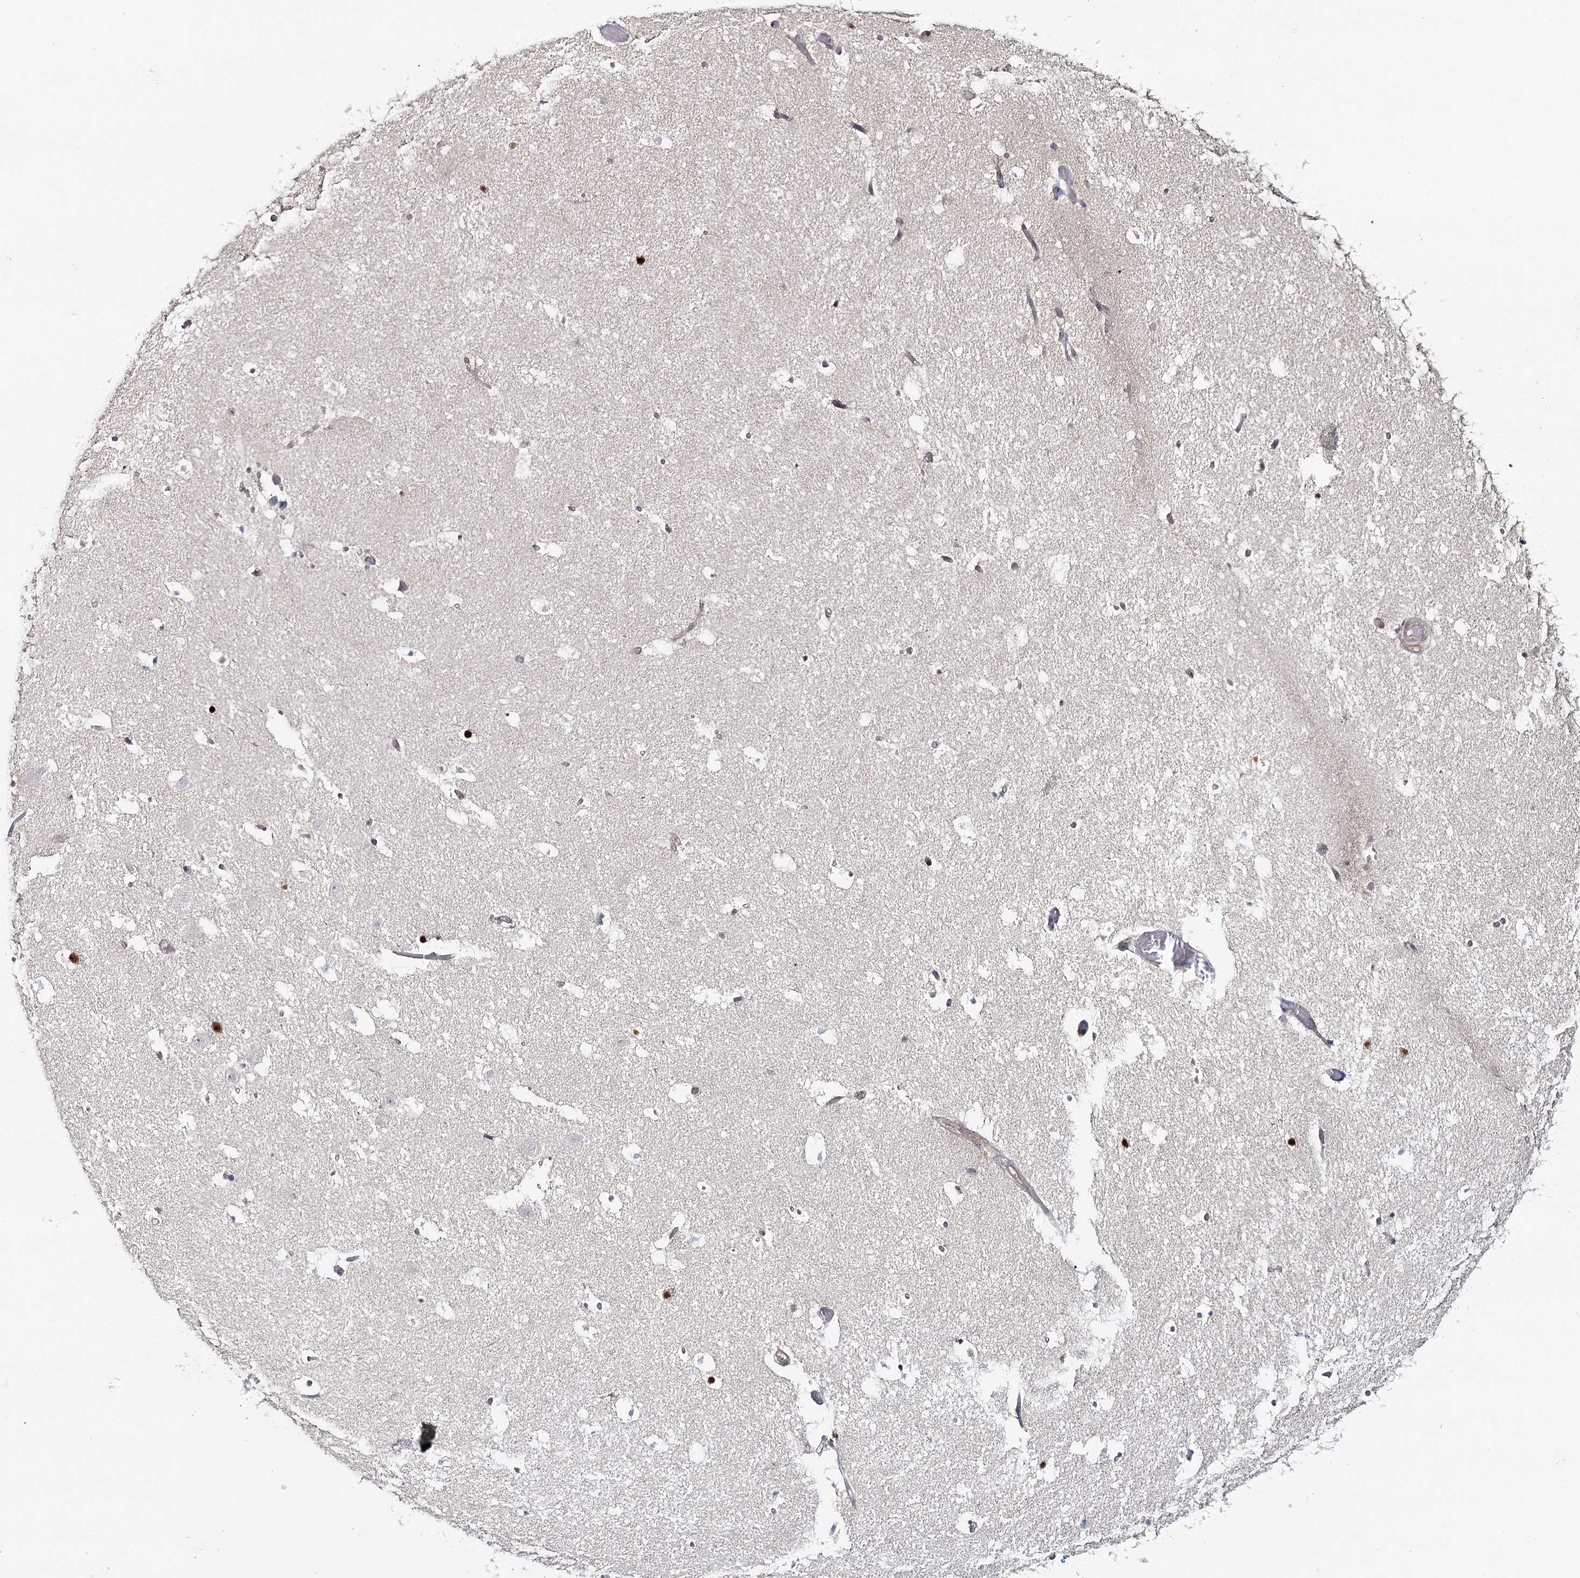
{"staining": {"intensity": "strong", "quantity": "<25%", "location": "nuclear"}, "tissue": "hippocampus", "cell_type": "Glial cells", "image_type": "normal", "snomed": [{"axis": "morphology", "description": "Normal tissue, NOS"}, {"axis": "topography", "description": "Hippocampus"}], "caption": "Protein expression analysis of unremarkable human hippocampus reveals strong nuclear expression in approximately <25% of glial cells. The protein of interest is stained brown, and the nuclei are stained in blue (DAB (3,3'-diaminobenzidine) IHC with brightfield microscopy, high magnification).", "gene": "FAM120B", "patient": {"sex": "female", "age": 52}}